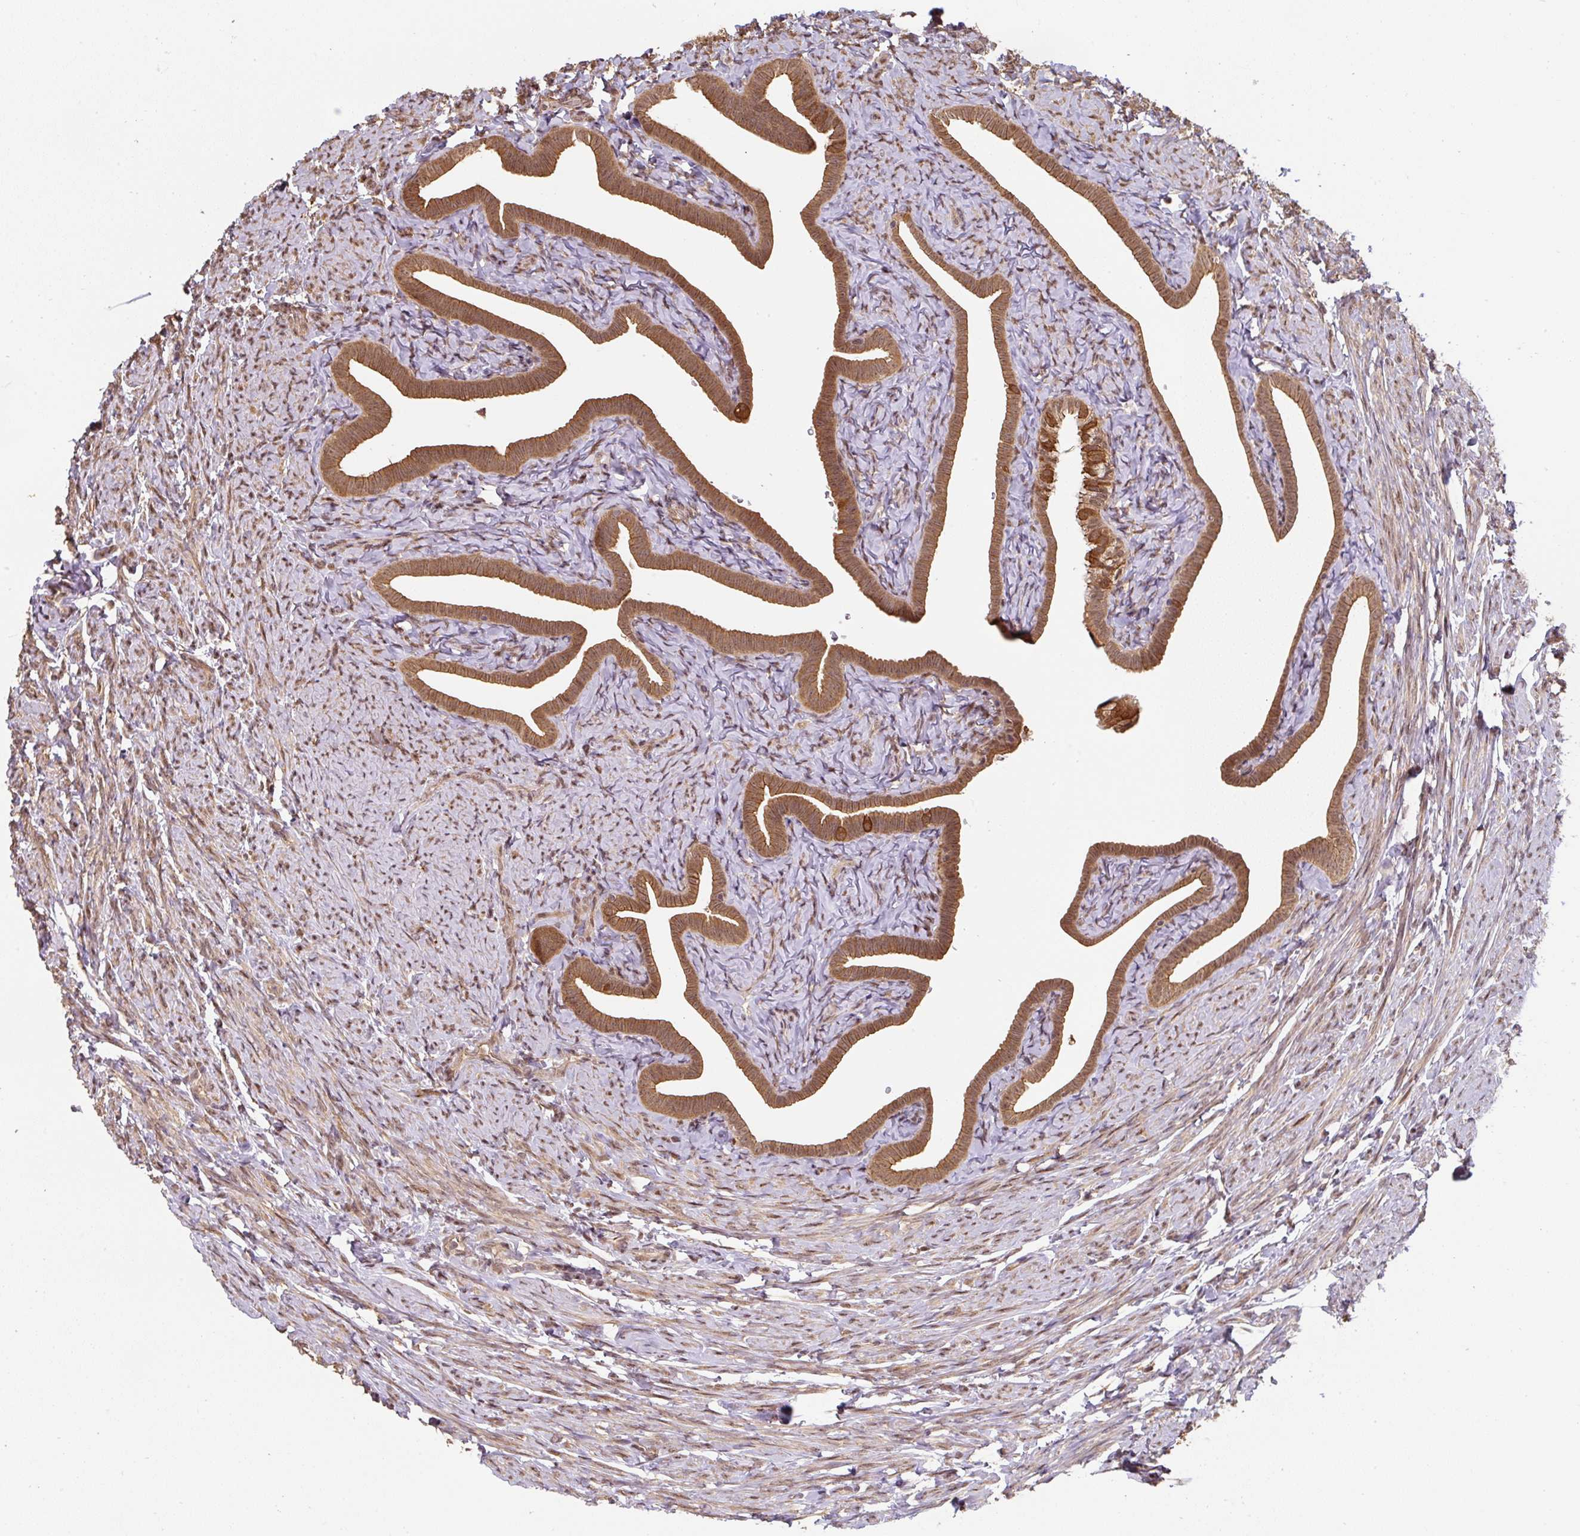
{"staining": {"intensity": "moderate", "quantity": ">75%", "location": "cytoplasmic/membranous"}, "tissue": "fallopian tube", "cell_type": "Glandular cells", "image_type": "normal", "snomed": [{"axis": "morphology", "description": "Normal tissue, NOS"}, {"axis": "topography", "description": "Fallopian tube"}], "caption": "DAB immunohistochemical staining of normal human fallopian tube demonstrates moderate cytoplasmic/membranous protein staining in about >75% of glandular cells. (DAB (3,3'-diaminobenzidine) IHC with brightfield microscopy, high magnification).", "gene": "ST13", "patient": {"sex": "female", "age": 69}}